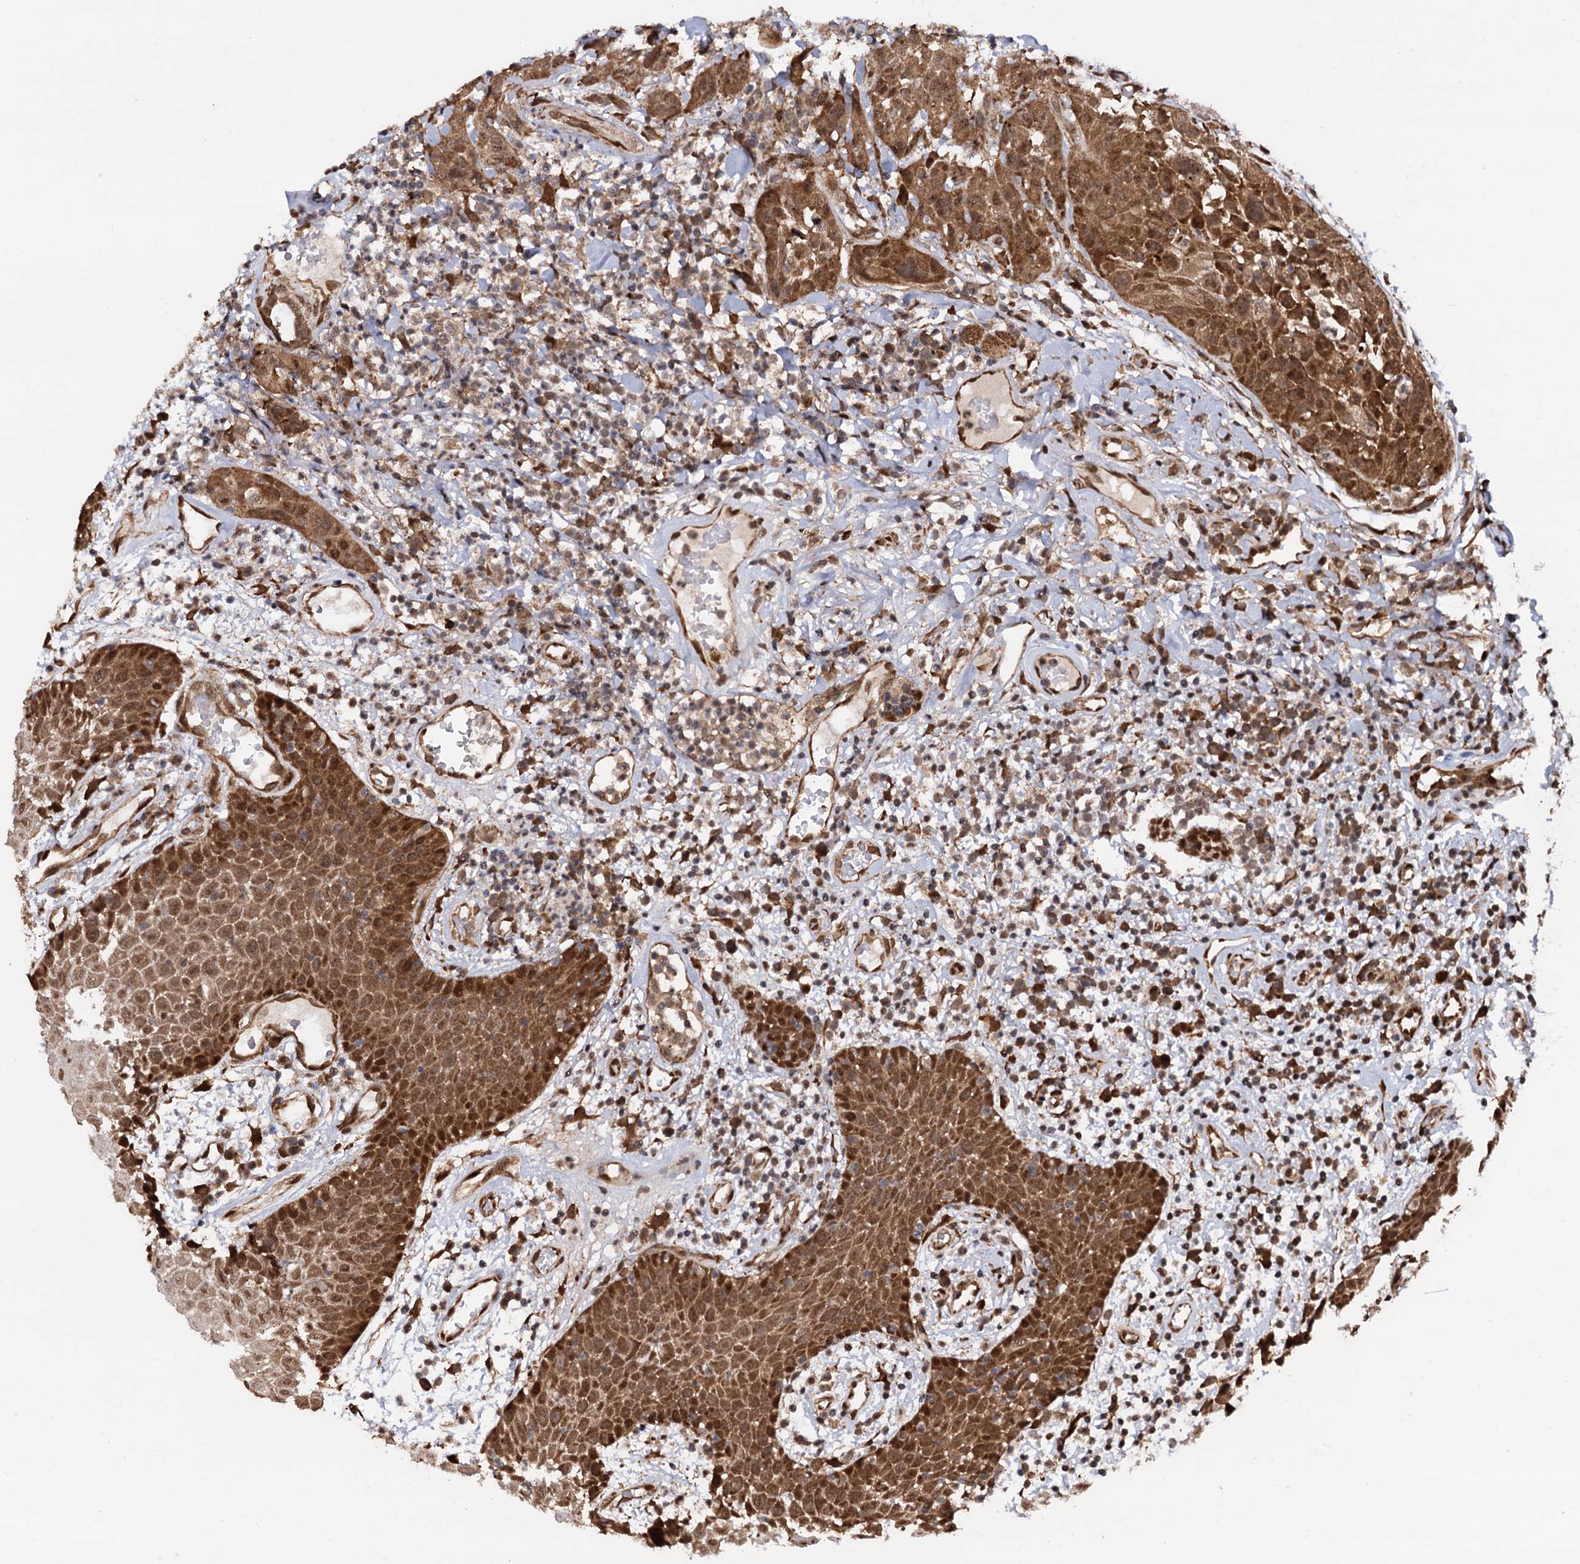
{"staining": {"intensity": "moderate", "quantity": ">75%", "location": "cytoplasmic/membranous,nuclear"}, "tissue": "oral mucosa", "cell_type": "Squamous epithelial cells", "image_type": "normal", "snomed": [{"axis": "morphology", "description": "Normal tissue, NOS"}, {"axis": "topography", "description": "Skeletal muscle"}, {"axis": "topography", "description": "Oral tissue"}, {"axis": "topography", "description": "Salivary gland"}, {"axis": "topography", "description": "Peripheral nerve tissue"}], "caption": "Immunohistochemical staining of unremarkable human oral mucosa displays medium levels of moderate cytoplasmic/membranous,nuclear staining in about >75% of squamous epithelial cells. The protein is shown in brown color, while the nuclei are stained blue.", "gene": "PIGB", "patient": {"sex": "male", "age": 54}}